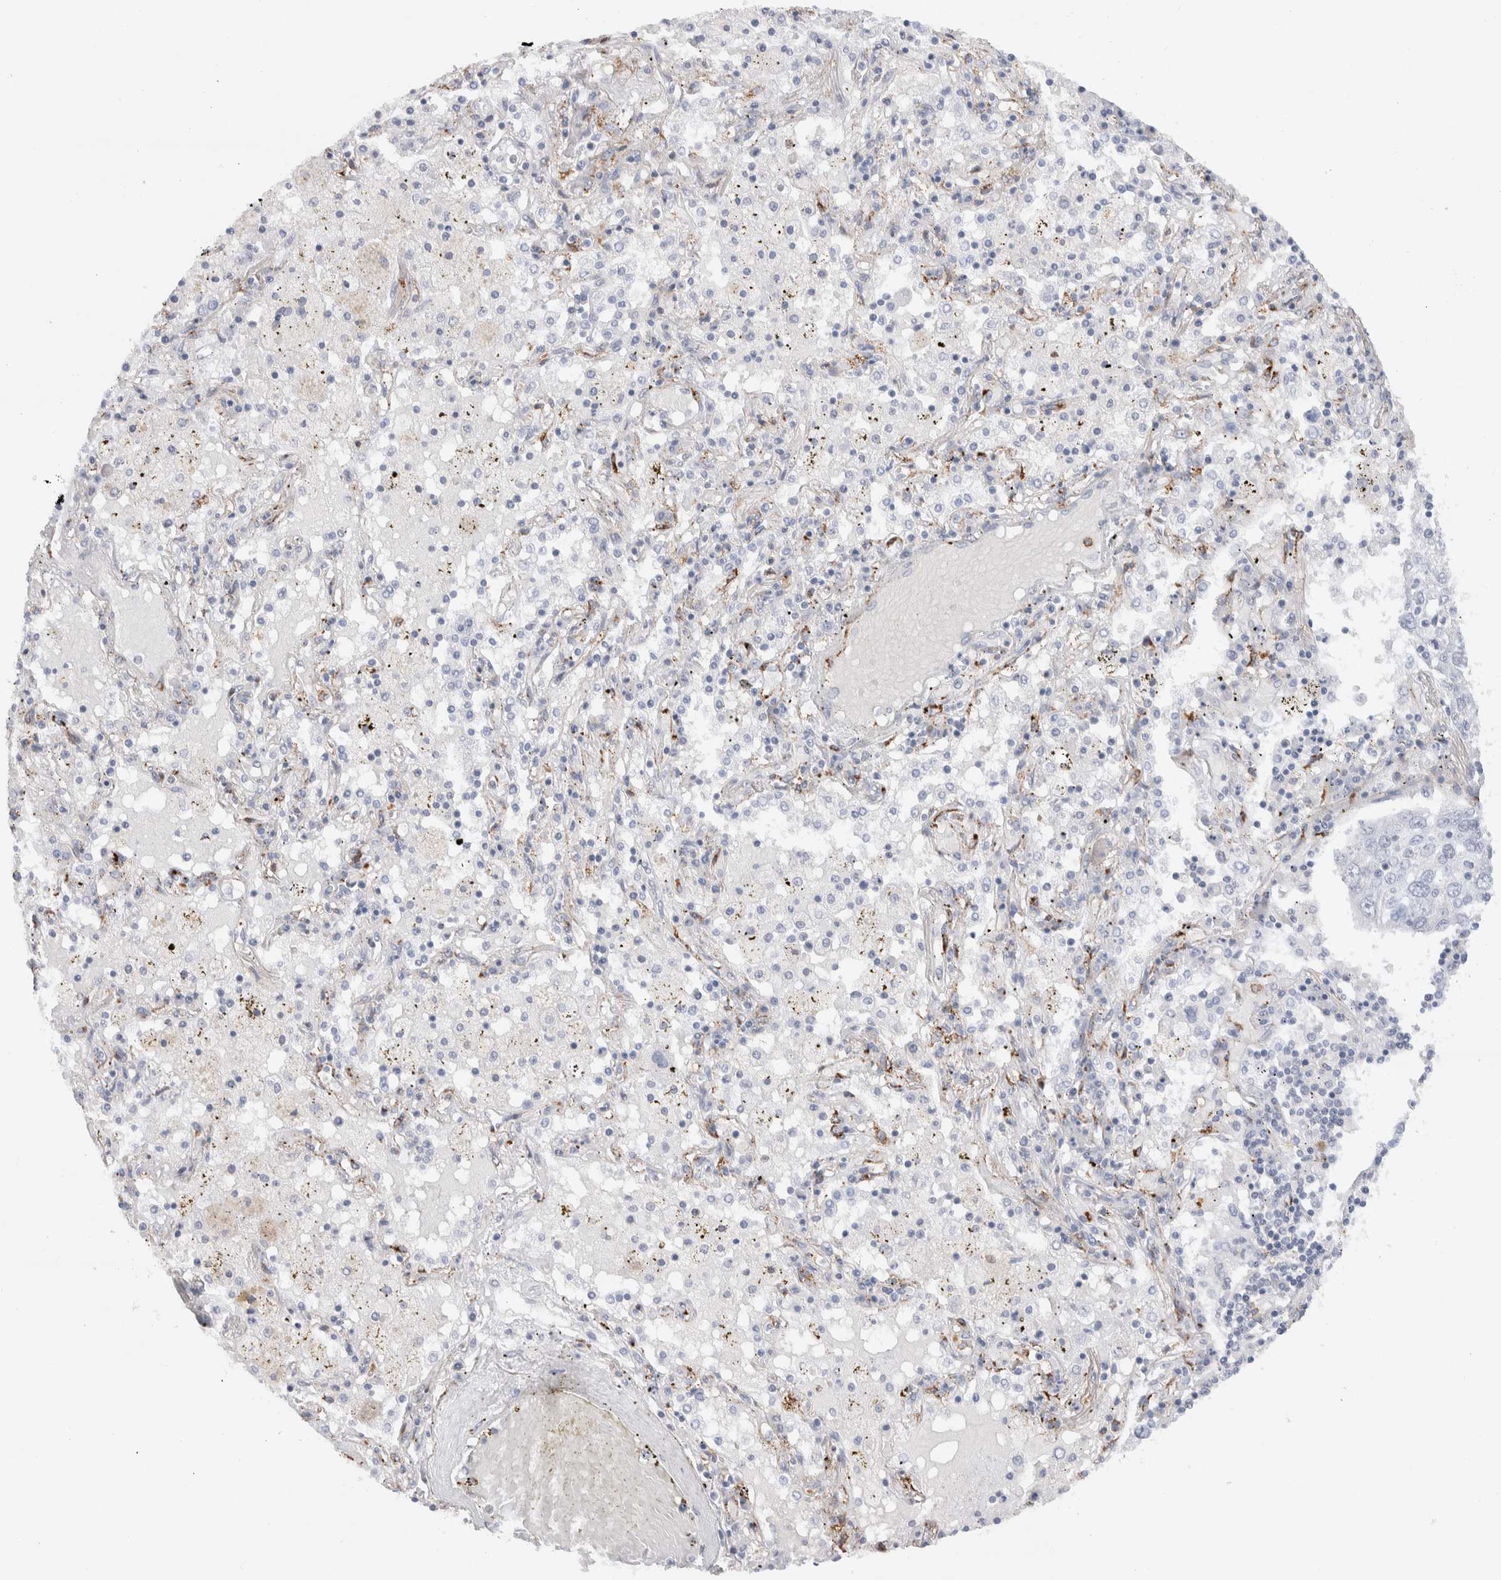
{"staining": {"intensity": "negative", "quantity": "none", "location": "none"}, "tissue": "lung cancer", "cell_type": "Tumor cells", "image_type": "cancer", "snomed": [{"axis": "morphology", "description": "Squamous cell carcinoma, NOS"}, {"axis": "topography", "description": "Lung"}], "caption": "Tumor cells are negative for protein expression in human squamous cell carcinoma (lung).", "gene": "SEPTIN4", "patient": {"sex": "male", "age": 65}}